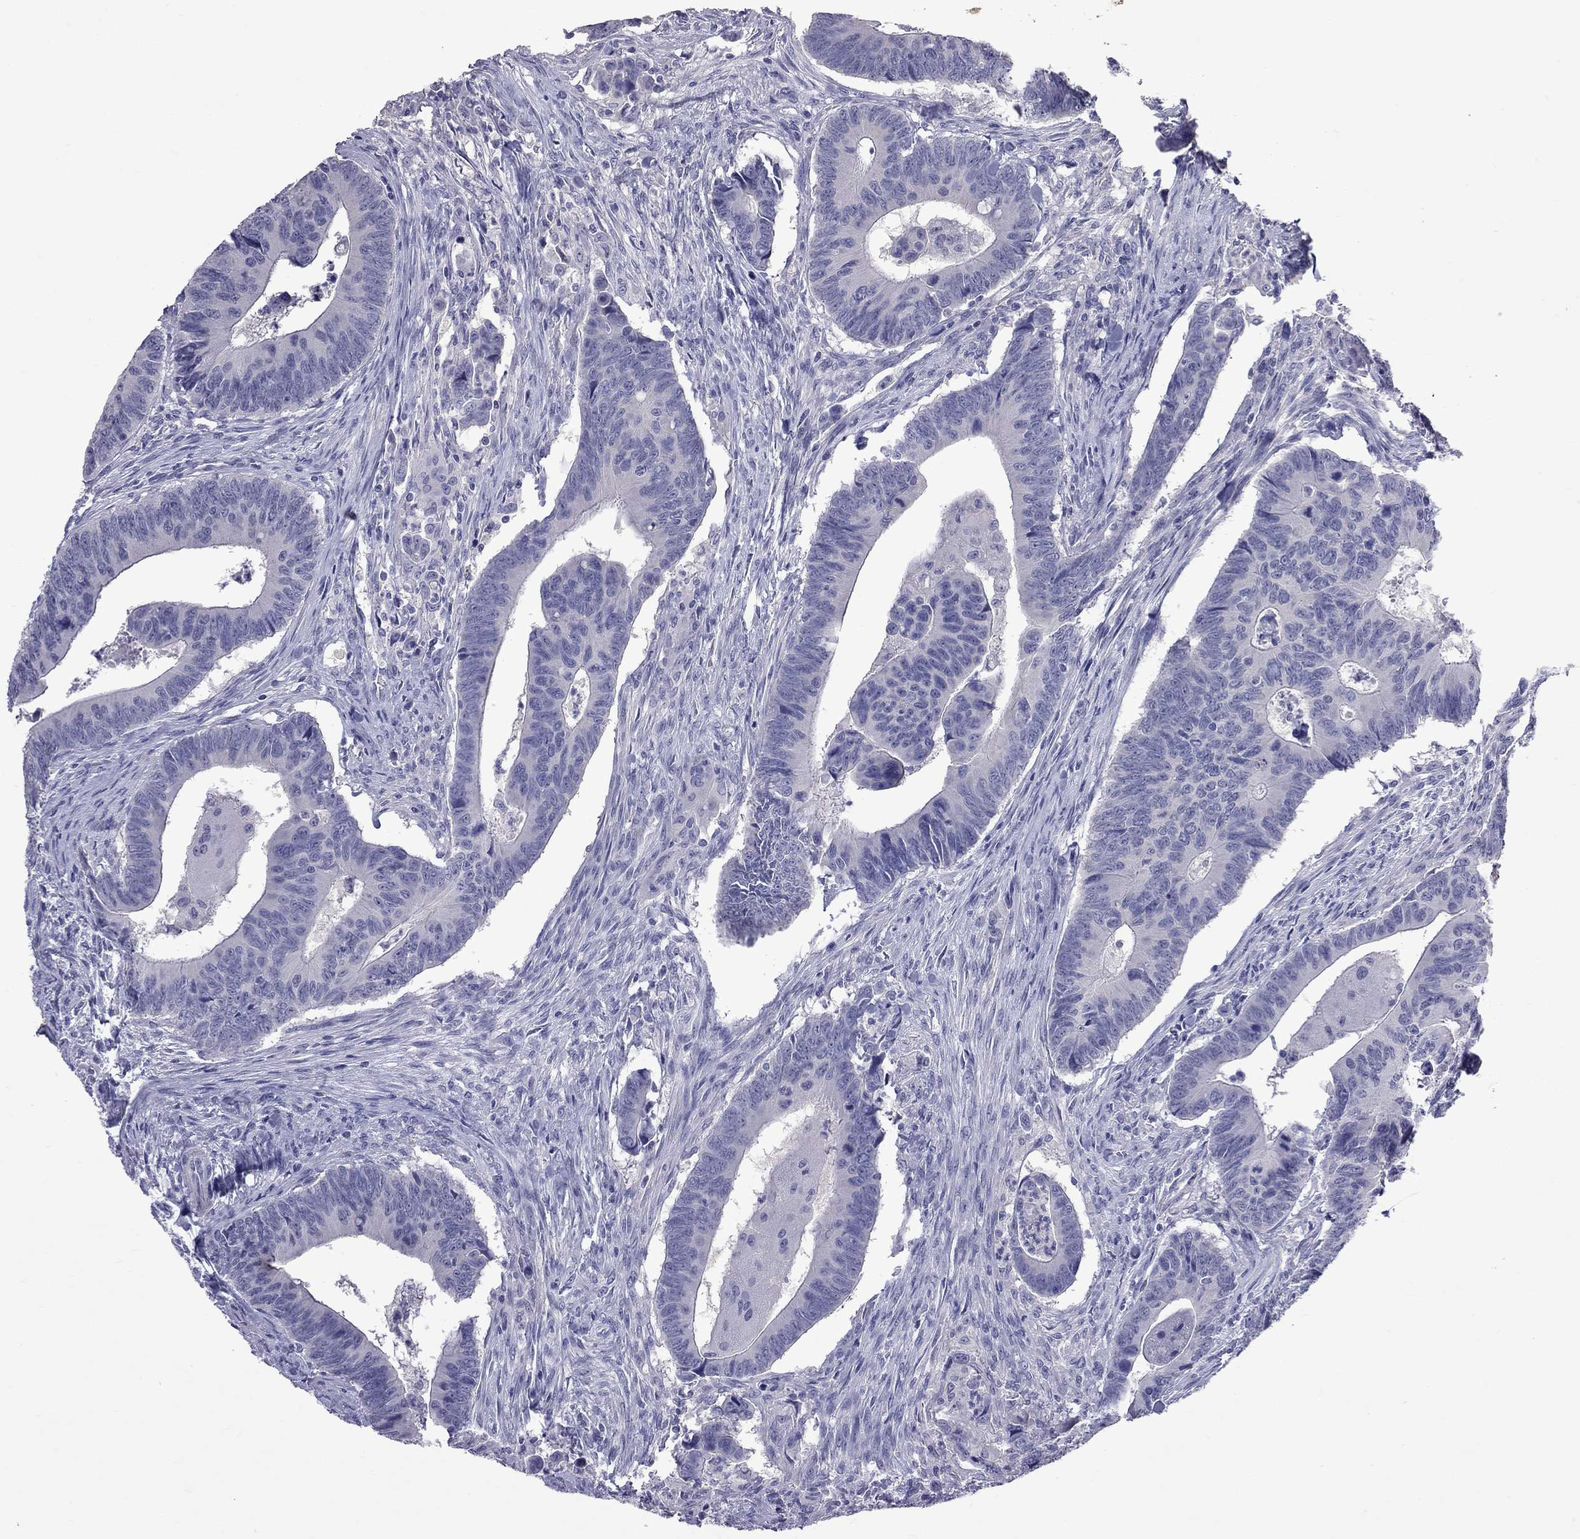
{"staining": {"intensity": "negative", "quantity": "none", "location": "none"}, "tissue": "colorectal cancer", "cell_type": "Tumor cells", "image_type": "cancer", "snomed": [{"axis": "morphology", "description": "Adenocarcinoma, NOS"}, {"axis": "topography", "description": "Rectum"}], "caption": "Immunohistochemical staining of colorectal cancer exhibits no significant staining in tumor cells. The staining was performed using DAB (3,3'-diaminobenzidine) to visualize the protein expression in brown, while the nuclei were stained in blue with hematoxylin (Magnification: 20x).", "gene": "CFAP91", "patient": {"sex": "male", "age": 67}}